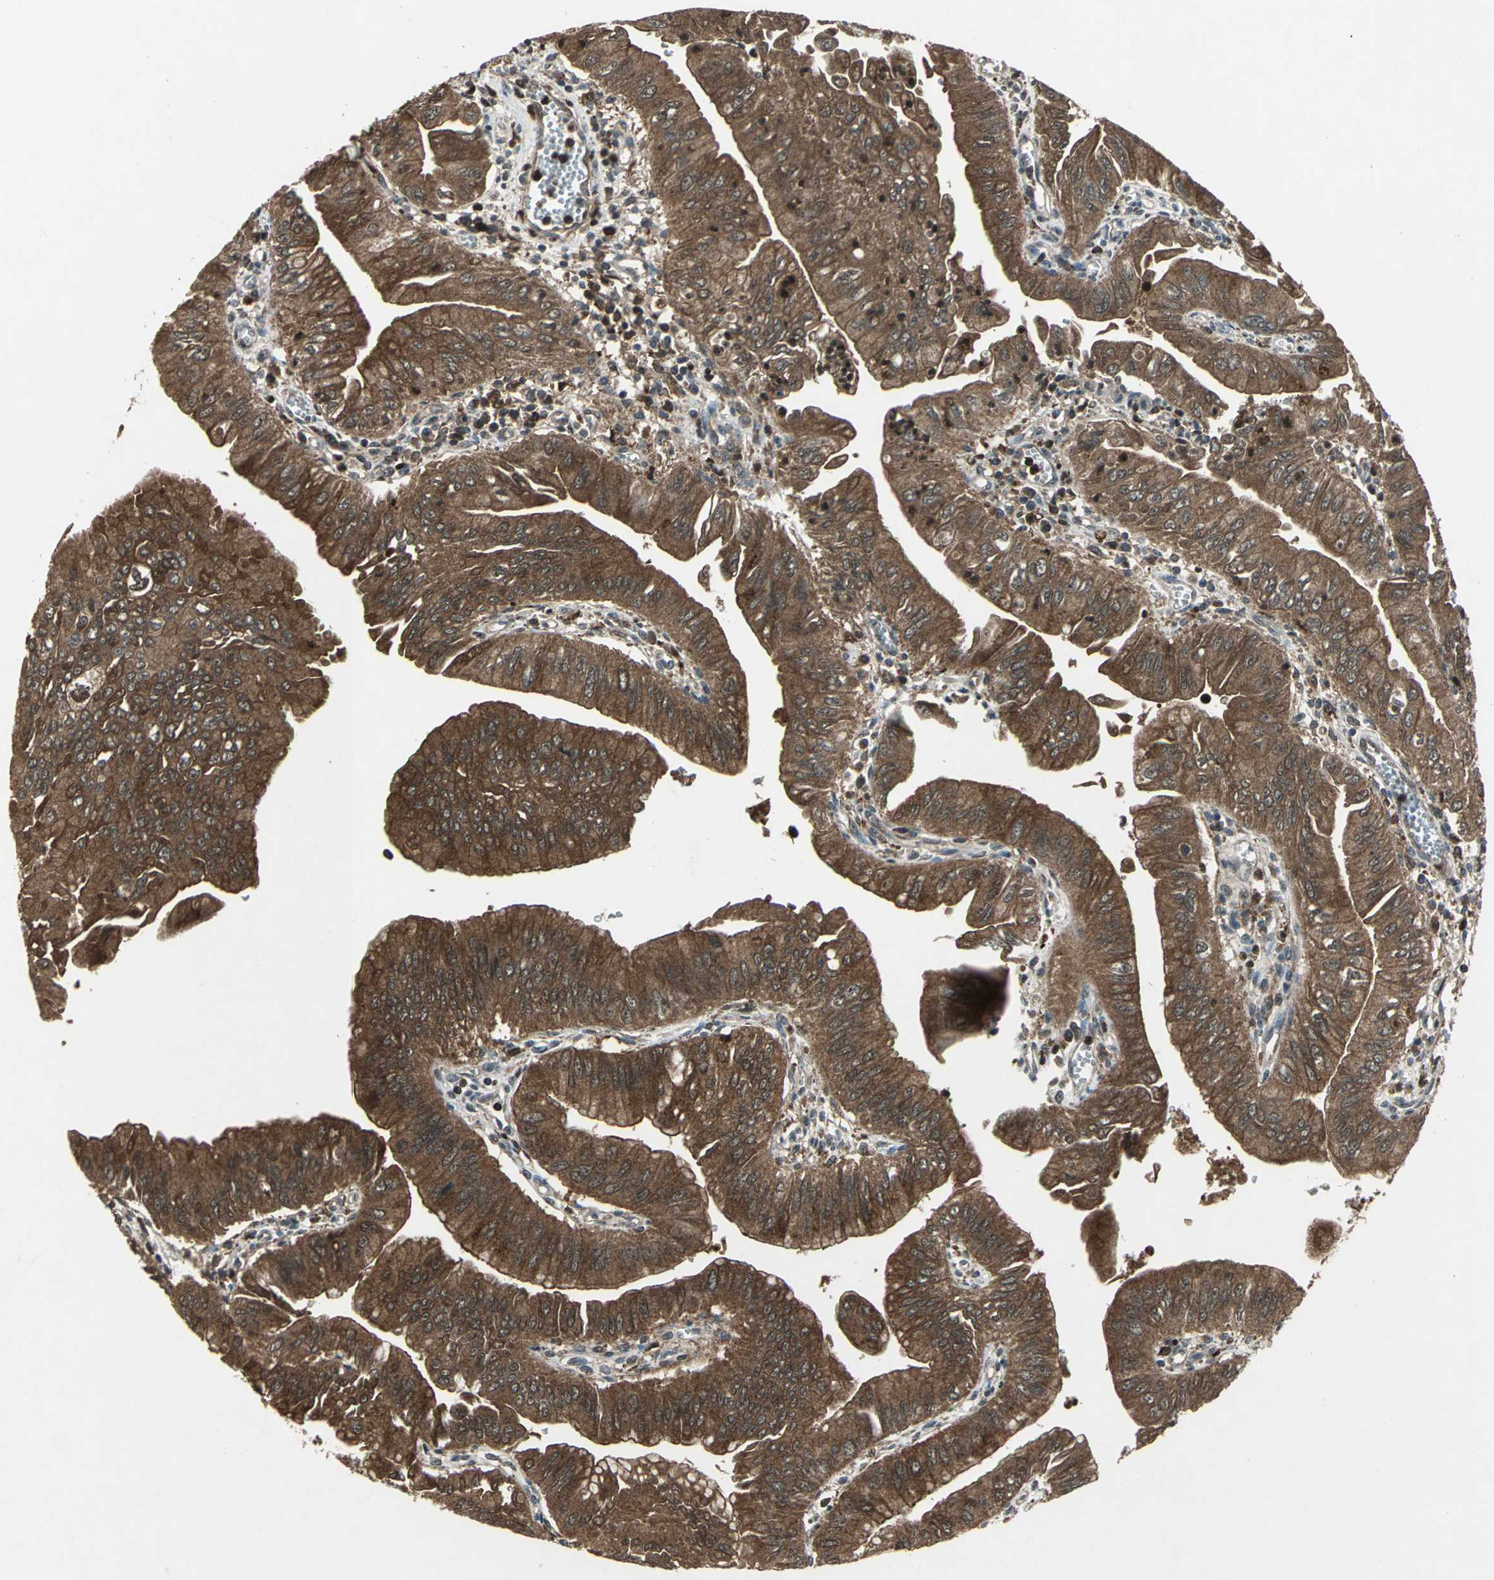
{"staining": {"intensity": "strong", "quantity": ">75%", "location": "cytoplasmic/membranous"}, "tissue": "pancreatic cancer", "cell_type": "Tumor cells", "image_type": "cancer", "snomed": [{"axis": "morphology", "description": "Normal tissue, NOS"}, {"axis": "topography", "description": "Lymph node"}], "caption": "Pancreatic cancer was stained to show a protein in brown. There is high levels of strong cytoplasmic/membranous expression in about >75% of tumor cells.", "gene": "PYCARD", "patient": {"sex": "male", "age": 50}}